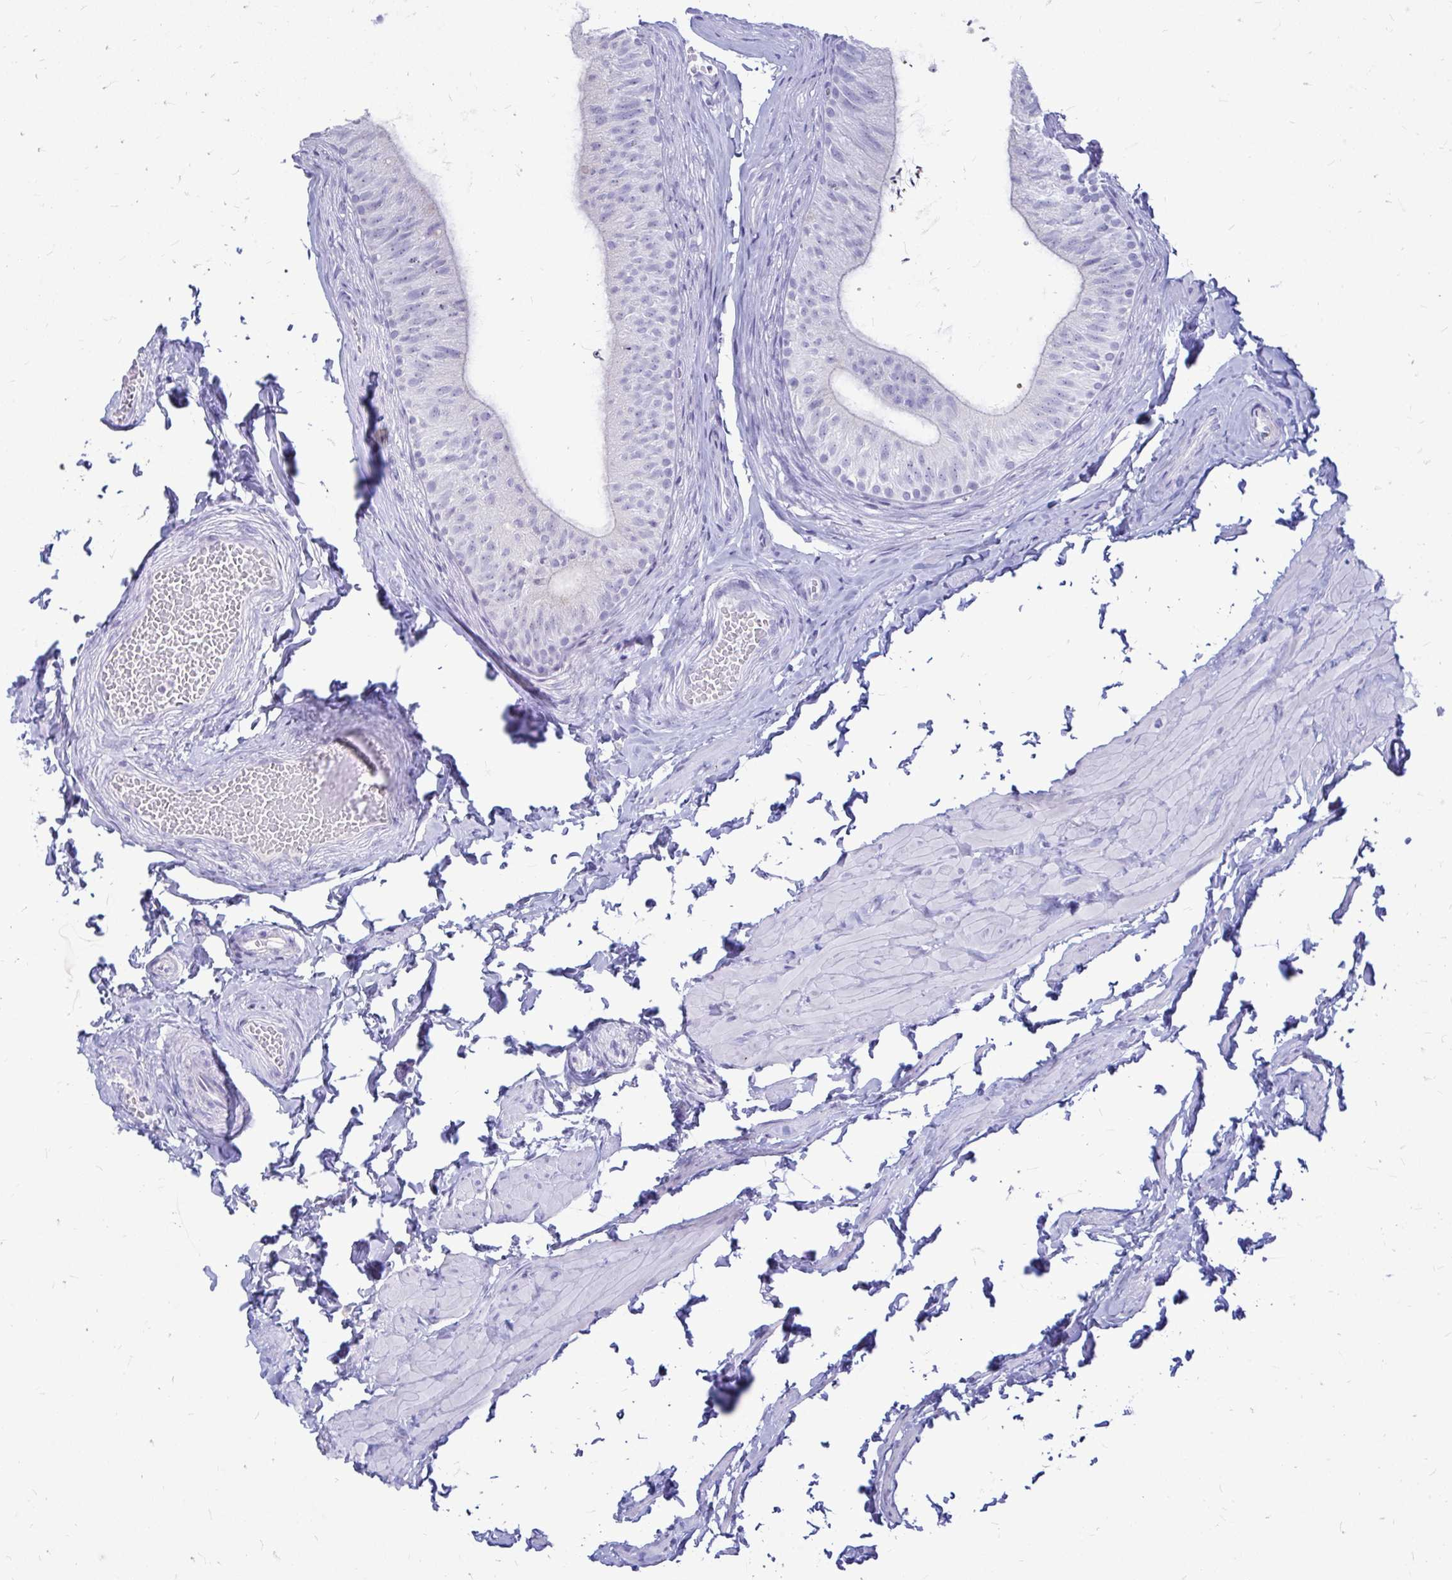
{"staining": {"intensity": "negative", "quantity": "none", "location": "none"}, "tissue": "epididymis", "cell_type": "Glandular cells", "image_type": "normal", "snomed": [{"axis": "morphology", "description": "Normal tissue, NOS"}, {"axis": "topography", "description": "Epididymis, spermatic cord, NOS"}, {"axis": "topography", "description": "Epididymis"}, {"axis": "topography", "description": "Peripheral nerve tissue"}], "caption": "Immunohistochemical staining of unremarkable epididymis shows no significant expression in glandular cells. Nuclei are stained in blue.", "gene": "NANOGNB", "patient": {"sex": "male", "age": 29}}